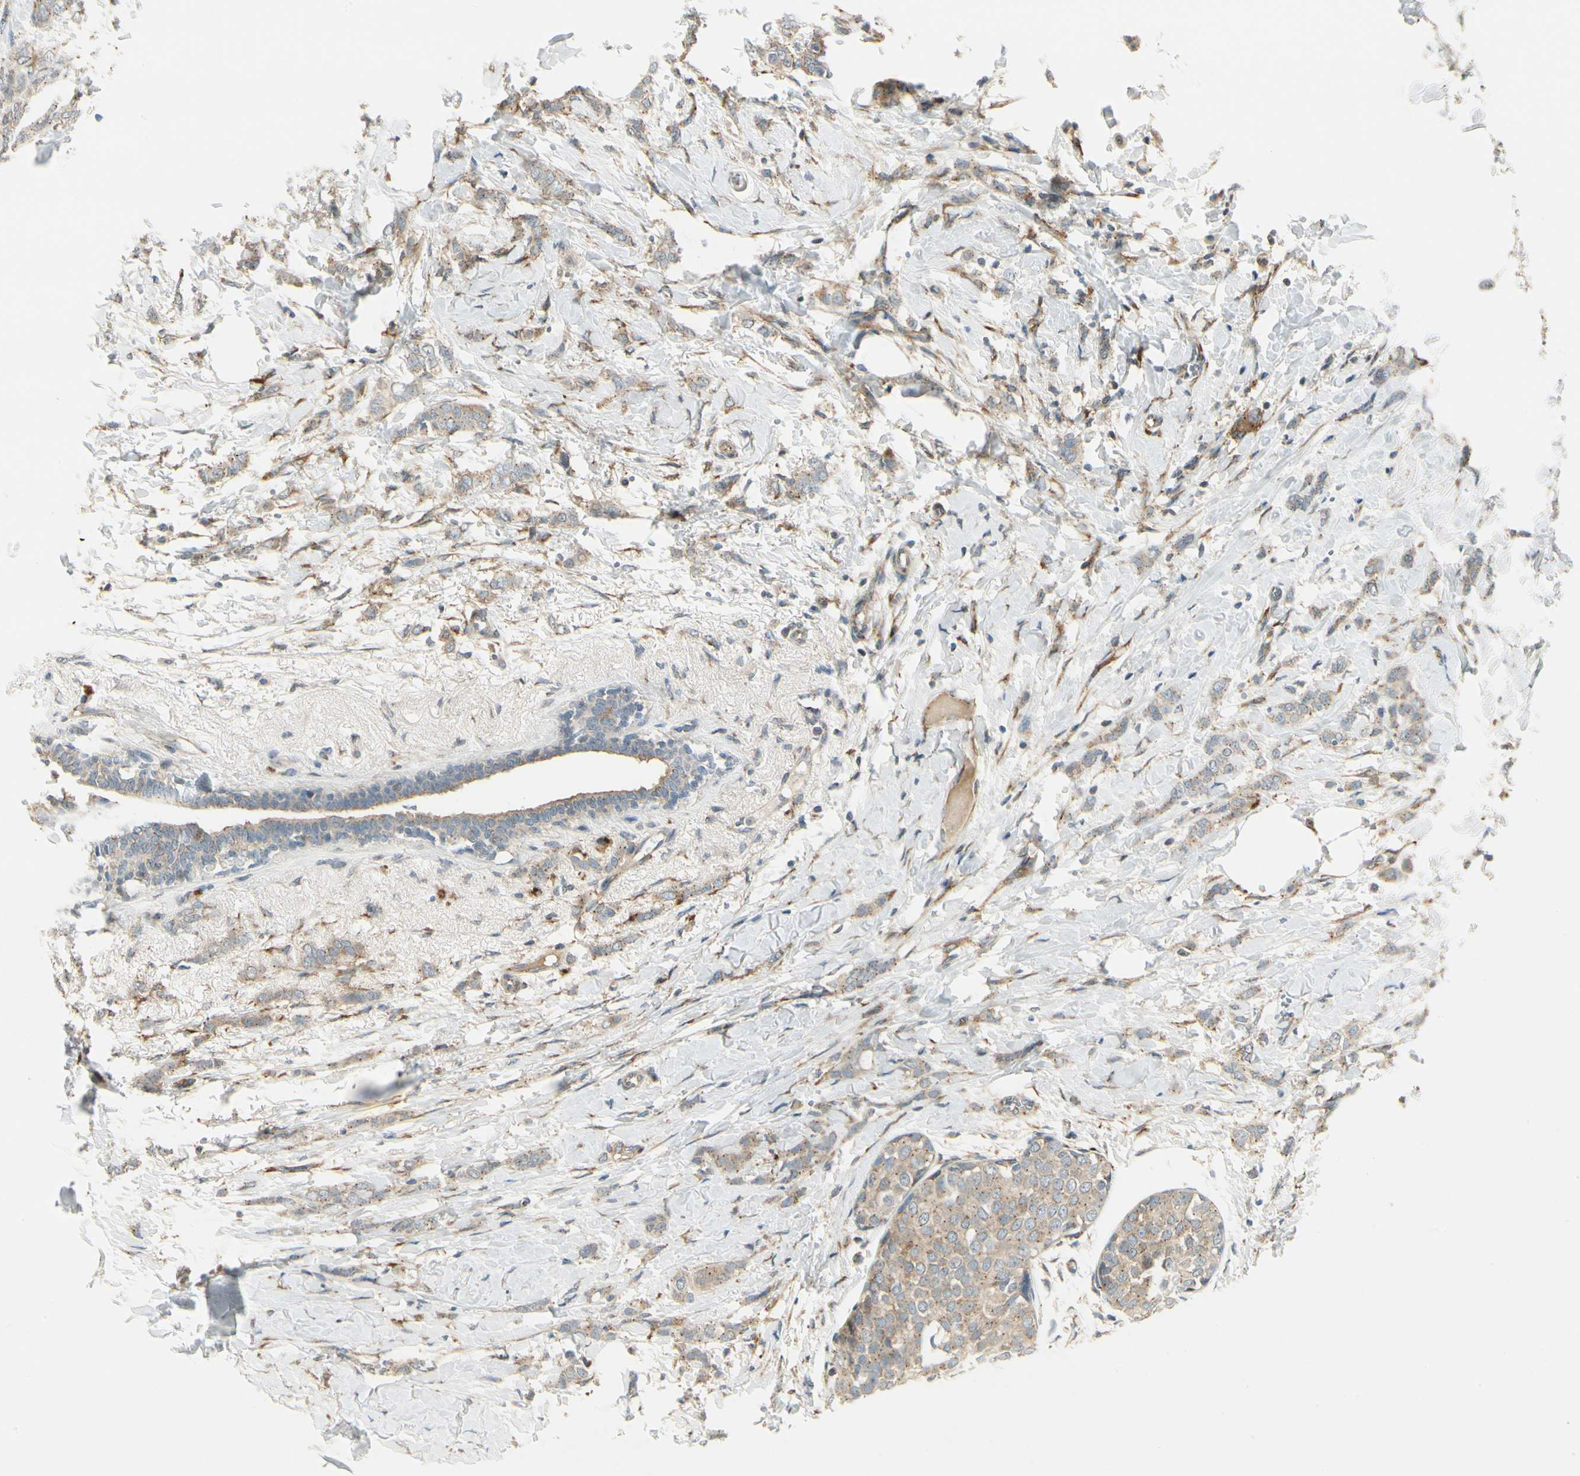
{"staining": {"intensity": "weak", "quantity": ">75%", "location": "cytoplasmic/membranous"}, "tissue": "breast cancer", "cell_type": "Tumor cells", "image_type": "cancer", "snomed": [{"axis": "morphology", "description": "Lobular carcinoma, in situ"}, {"axis": "morphology", "description": "Lobular carcinoma"}, {"axis": "topography", "description": "Breast"}], "caption": "Immunohistochemical staining of human breast cancer (lobular carcinoma in situ) reveals low levels of weak cytoplasmic/membranous protein expression in about >75% of tumor cells.", "gene": "MANSC1", "patient": {"sex": "female", "age": 41}}